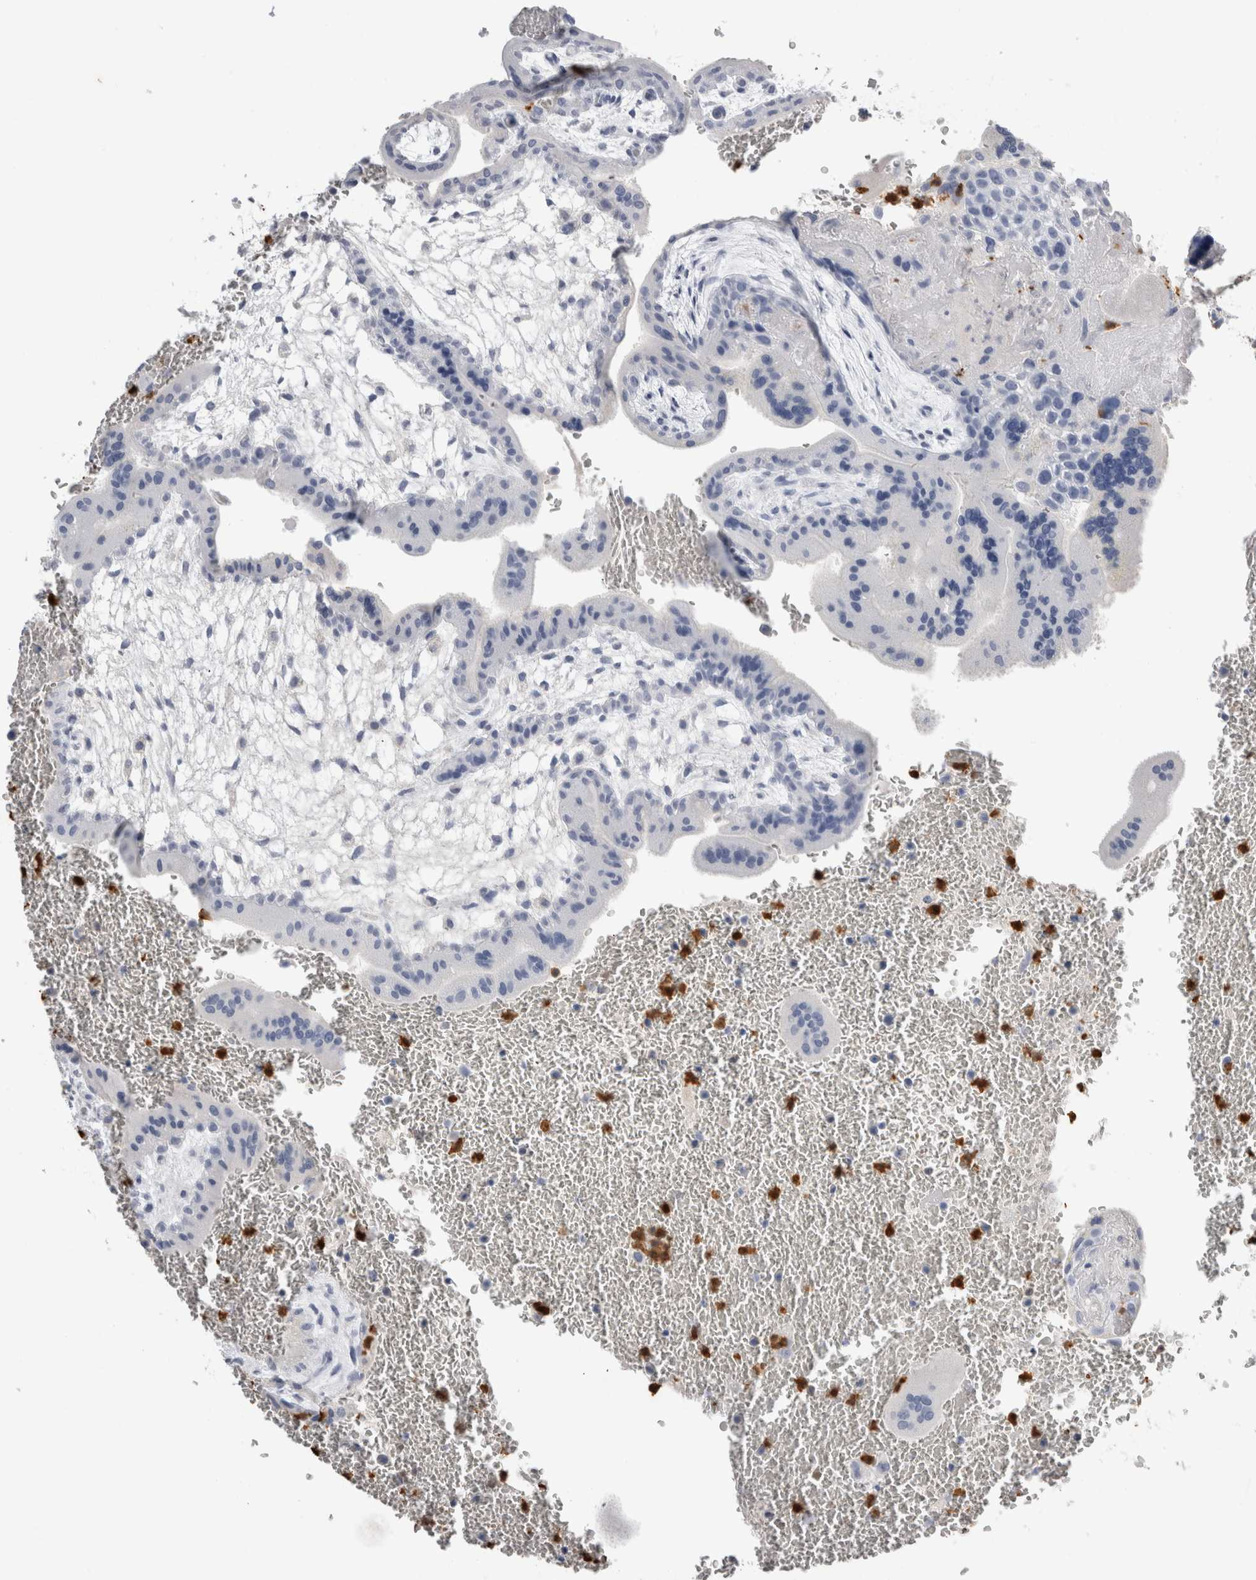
{"staining": {"intensity": "negative", "quantity": "none", "location": "none"}, "tissue": "placenta", "cell_type": "Trophoblastic cells", "image_type": "normal", "snomed": [{"axis": "morphology", "description": "Normal tissue, NOS"}, {"axis": "topography", "description": "Placenta"}], "caption": "Trophoblastic cells show no significant protein positivity in normal placenta.", "gene": "S100A12", "patient": {"sex": "female", "age": 35}}